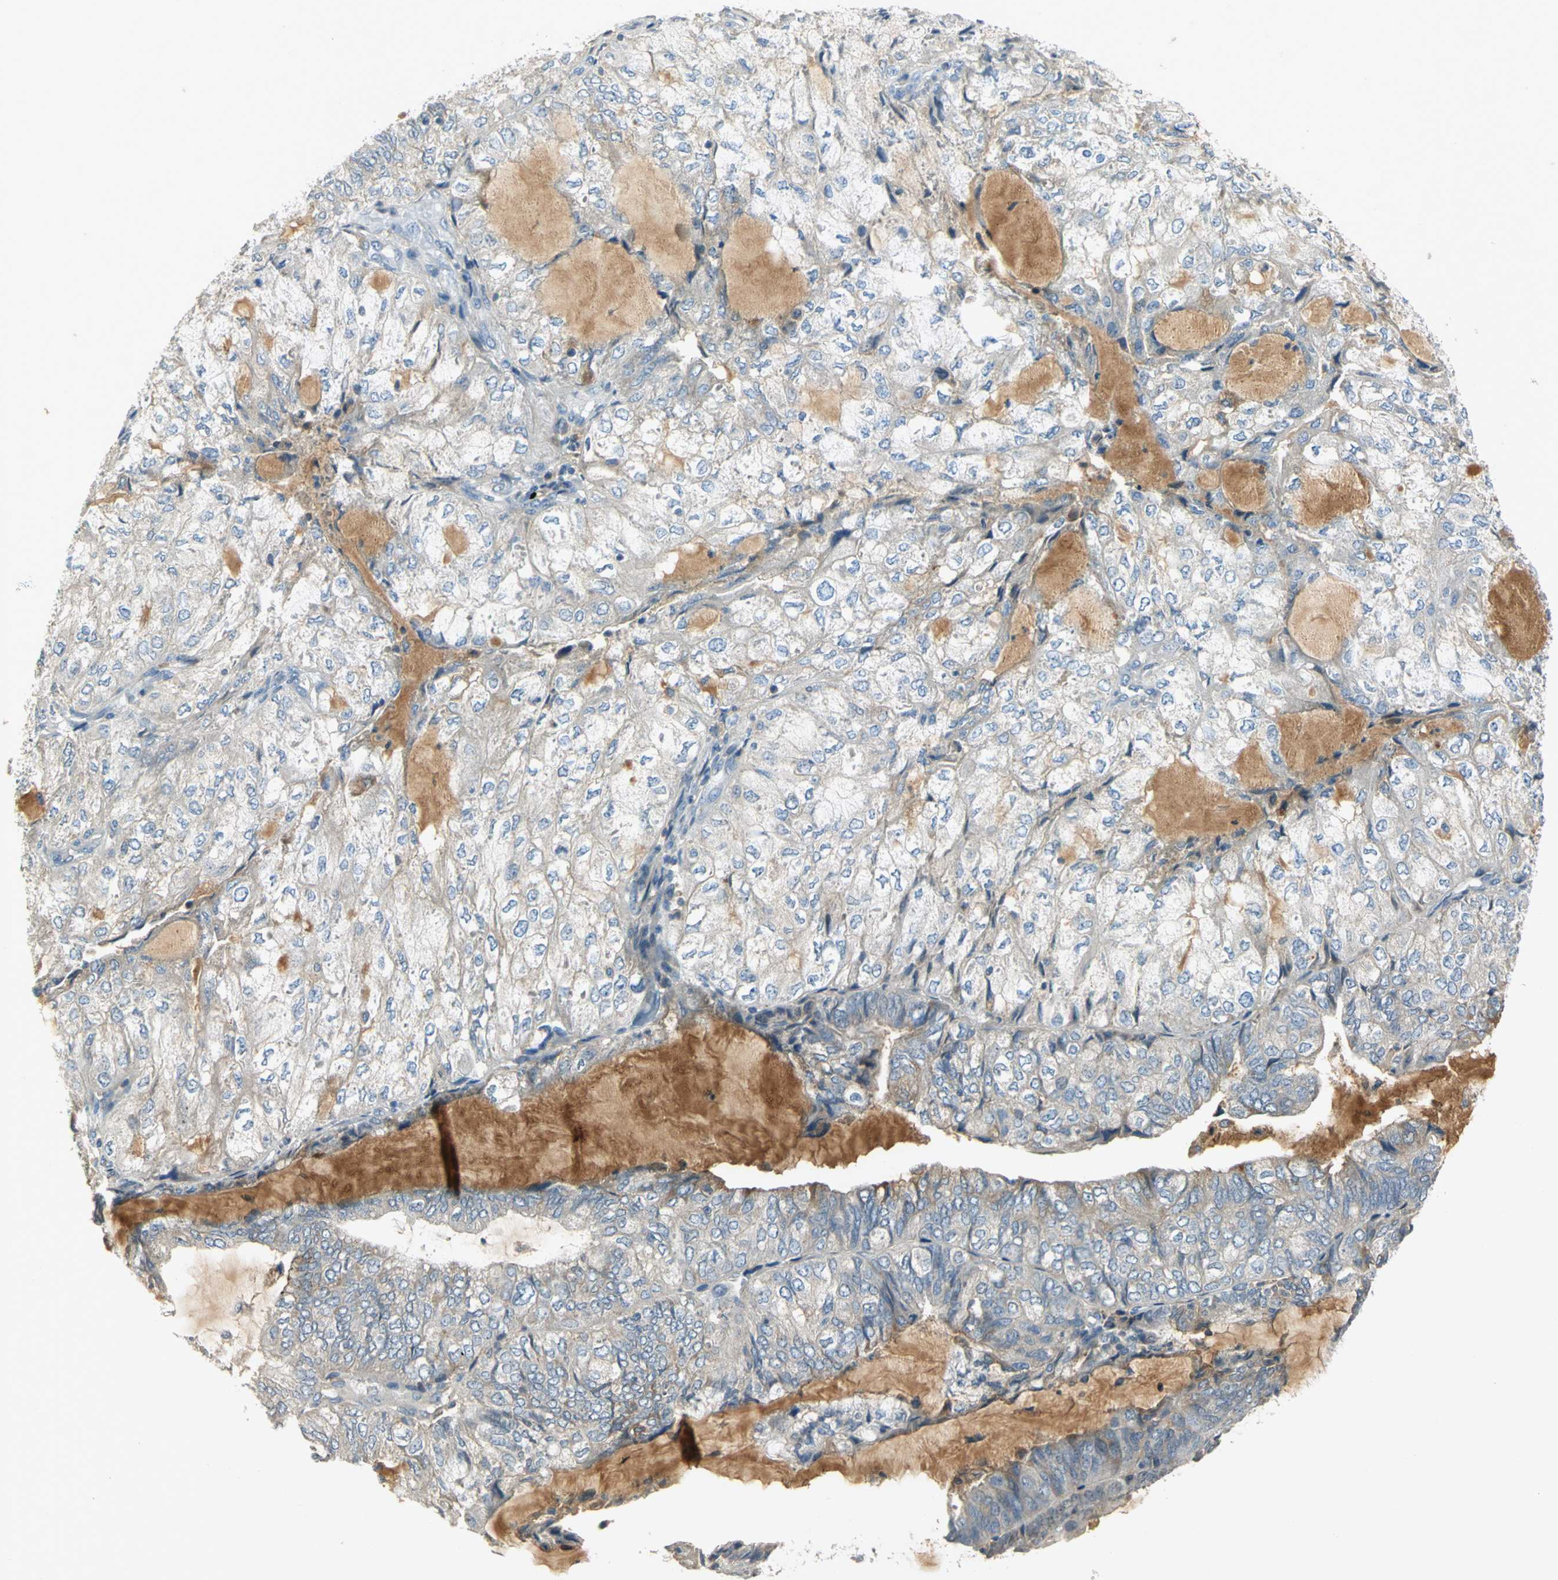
{"staining": {"intensity": "negative", "quantity": "none", "location": "none"}, "tissue": "endometrial cancer", "cell_type": "Tumor cells", "image_type": "cancer", "snomed": [{"axis": "morphology", "description": "Adenocarcinoma, NOS"}, {"axis": "topography", "description": "Endometrium"}], "caption": "Tumor cells show no significant protein staining in endometrial cancer (adenocarcinoma). (Immunohistochemistry (ihc), brightfield microscopy, high magnification).", "gene": "PROC", "patient": {"sex": "female", "age": 81}}